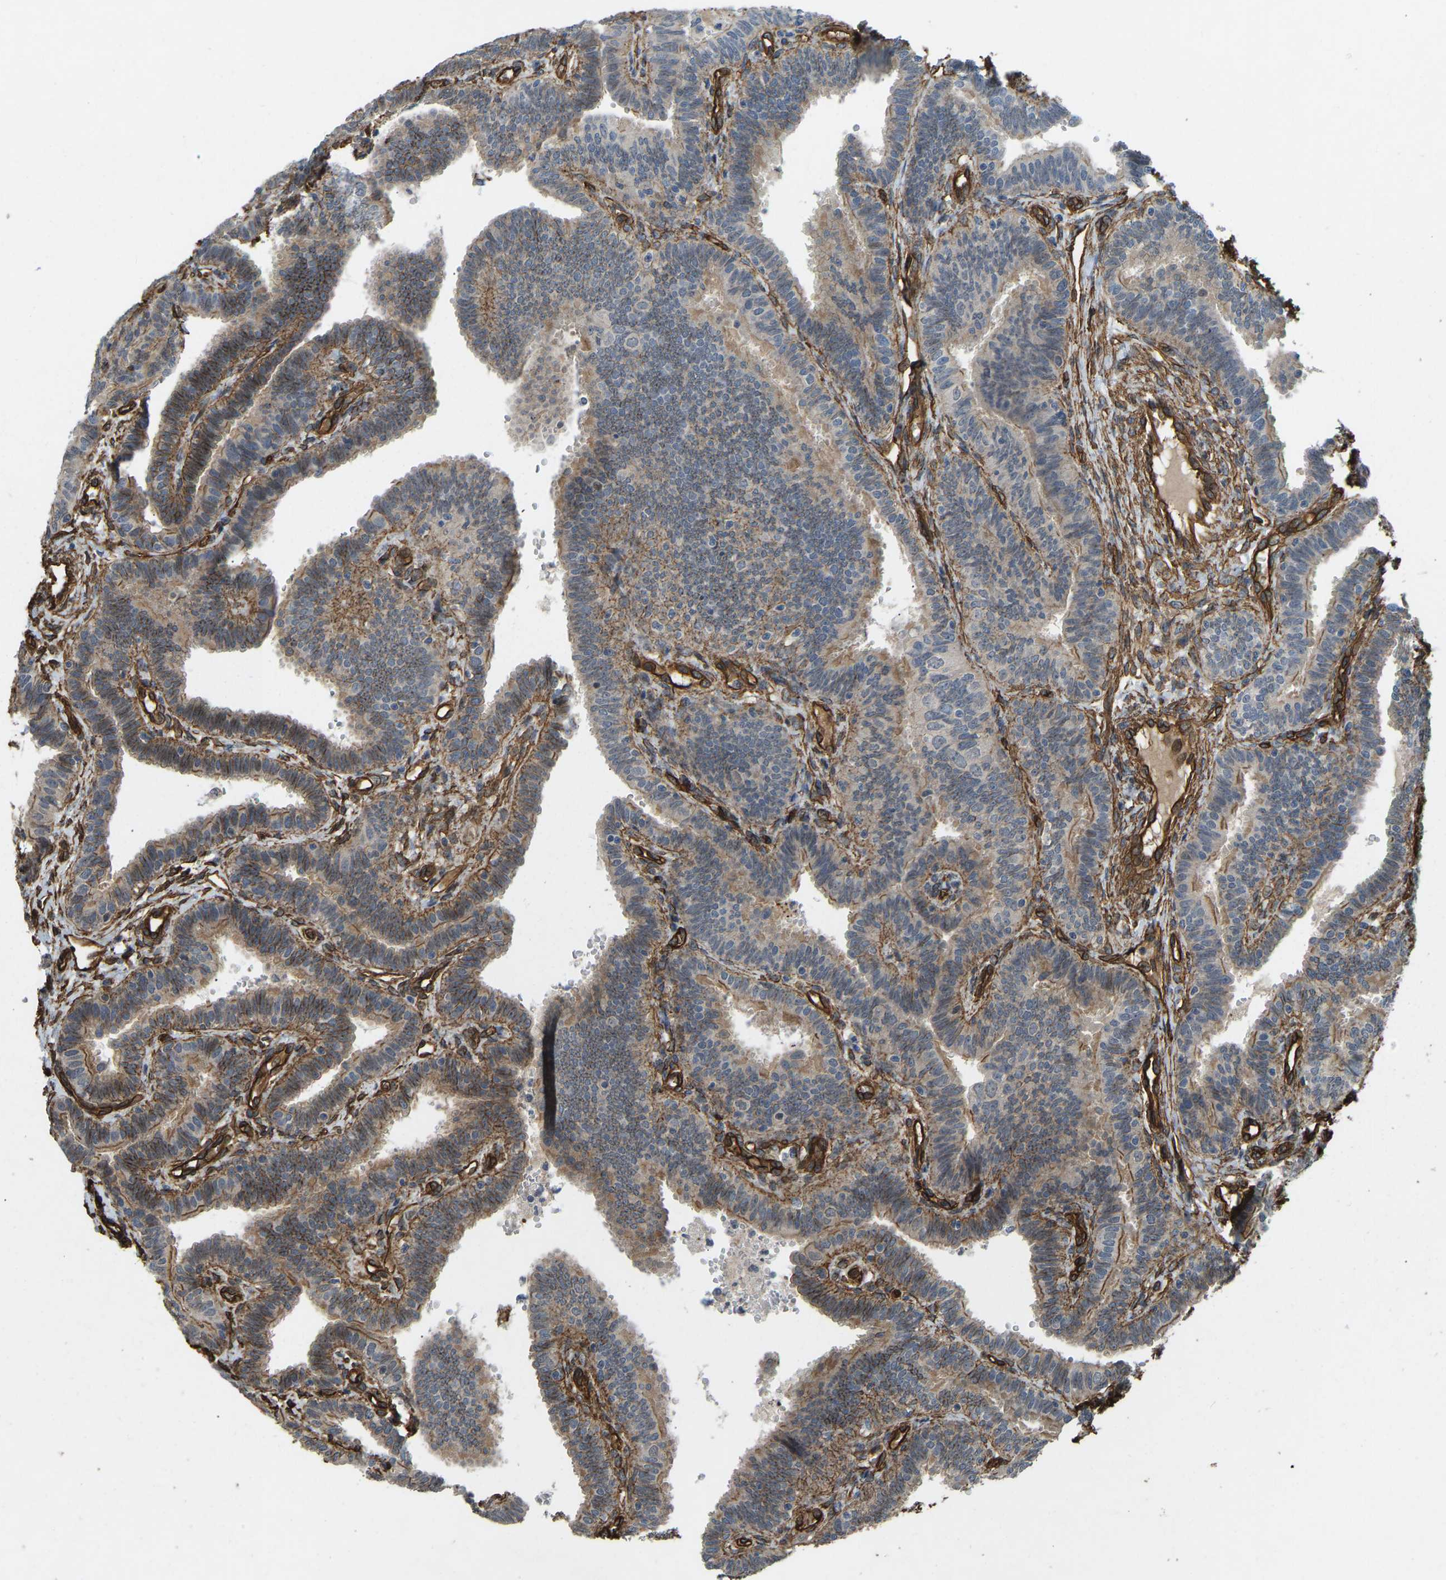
{"staining": {"intensity": "moderate", "quantity": ">75%", "location": "cytoplasmic/membranous"}, "tissue": "fallopian tube", "cell_type": "Glandular cells", "image_type": "normal", "snomed": [{"axis": "morphology", "description": "Normal tissue, NOS"}, {"axis": "topography", "description": "Fallopian tube"}, {"axis": "topography", "description": "Placenta"}], "caption": "The immunohistochemical stain shows moderate cytoplasmic/membranous staining in glandular cells of benign fallopian tube. (DAB (3,3'-diaminobenzidine) IHC with brightfield microscopy, high magnification).", "gene": "NMB", "patient": {"sex": "female", "age": 34}}